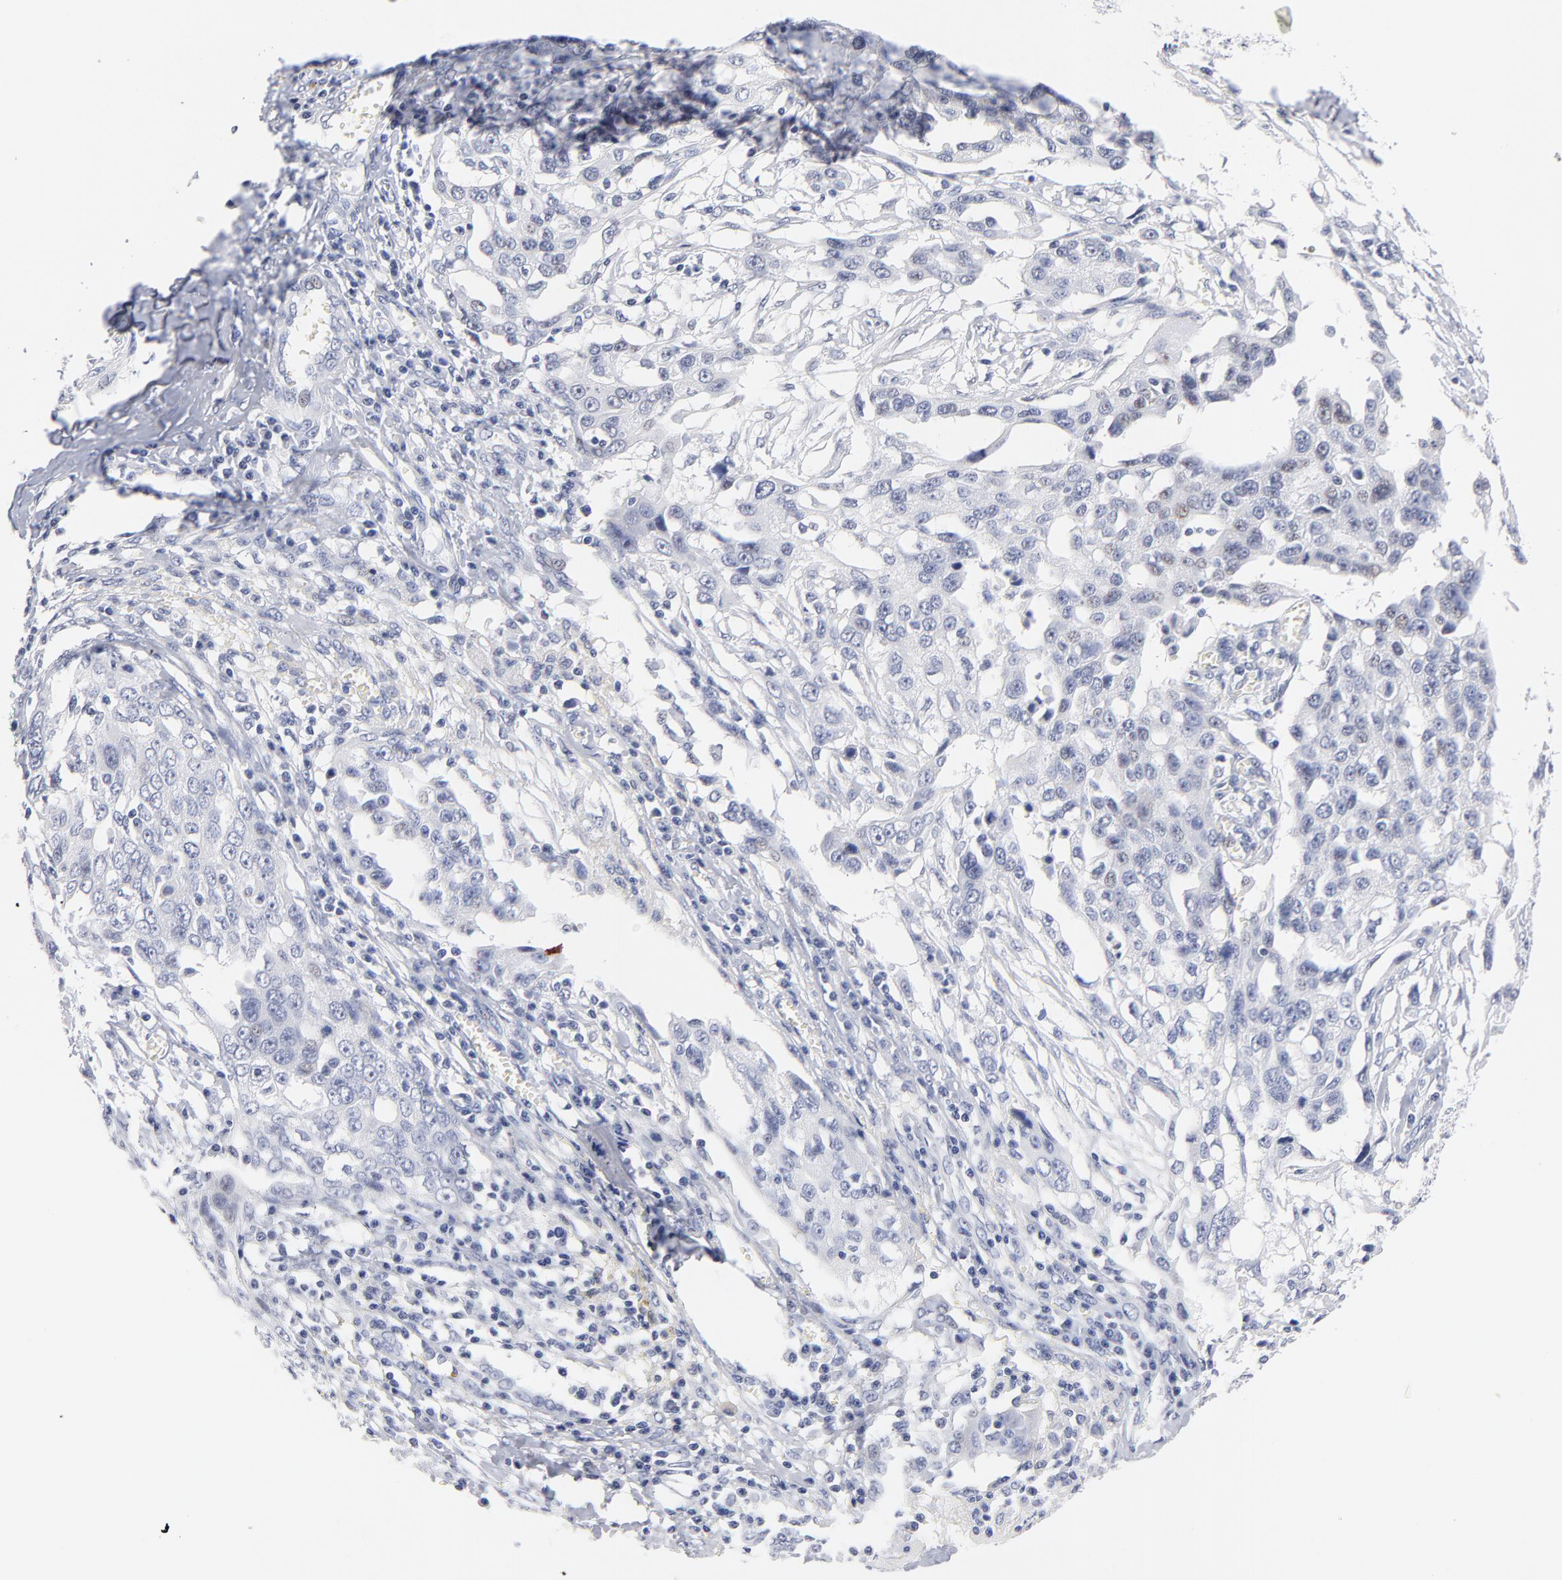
{"staining": {"intensity": "negative", "quantity": "none", "location": "none"}, "tissue": "ovarian cancer", "cell_type": "Tumor cells", "image_type": "cancer", "snomed": [{"axis": "morphology", "description": "Carcinoma, endometroid"}, {"axis": "topography", "description": "Ovary"}], "caption": "Ovarian cancer (endometroid carcinoma) stained for a protein using immunohistochemistry (IHC) demonstrates no positivity tumor cells.", "gene": "KHNYN", "patient": {"sex": "female", "age": 75}}